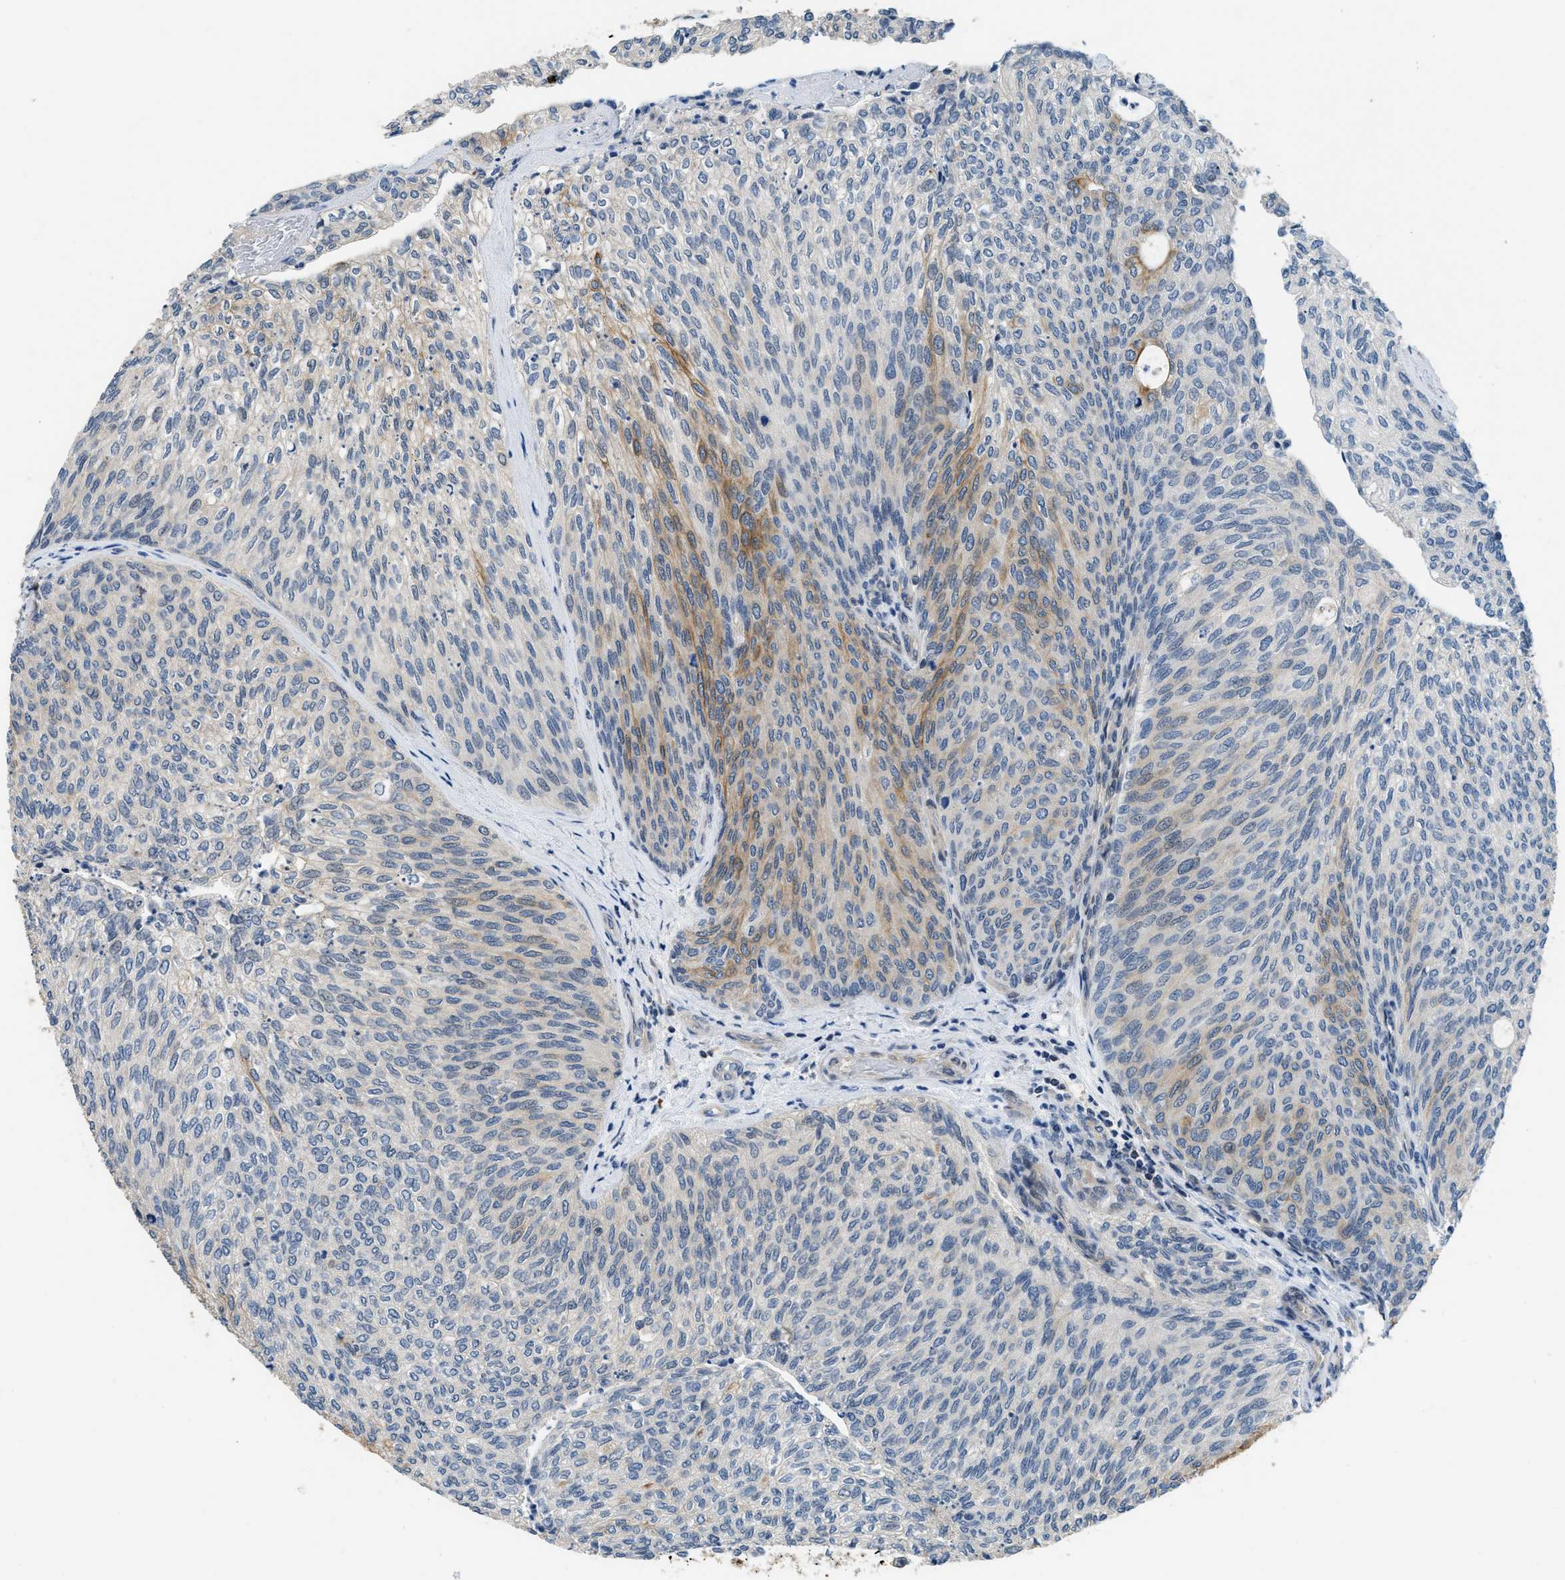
{"staining": {"intensity": "moderate", "quantity": "<25%", "location": "cytoplasmic/membranous"}, "tissue": "urothelial cancer", "cell_type": "Tumor cells", "image_type": "cancer", "snomed": [{"axis": "morphology", "description": "Urothelial carcinoma, Low grade"}, {"axis": "topography", "description": "Urinary bladder"}], "caption": "There is low levels of moderate cytoplasmic/membranous expression in tumor cells of urothelial cancer, as demonstrated by immunohistochemical staining (brown color).", "gene": "TES", "patient": {"sex": "female", "age": 79}}